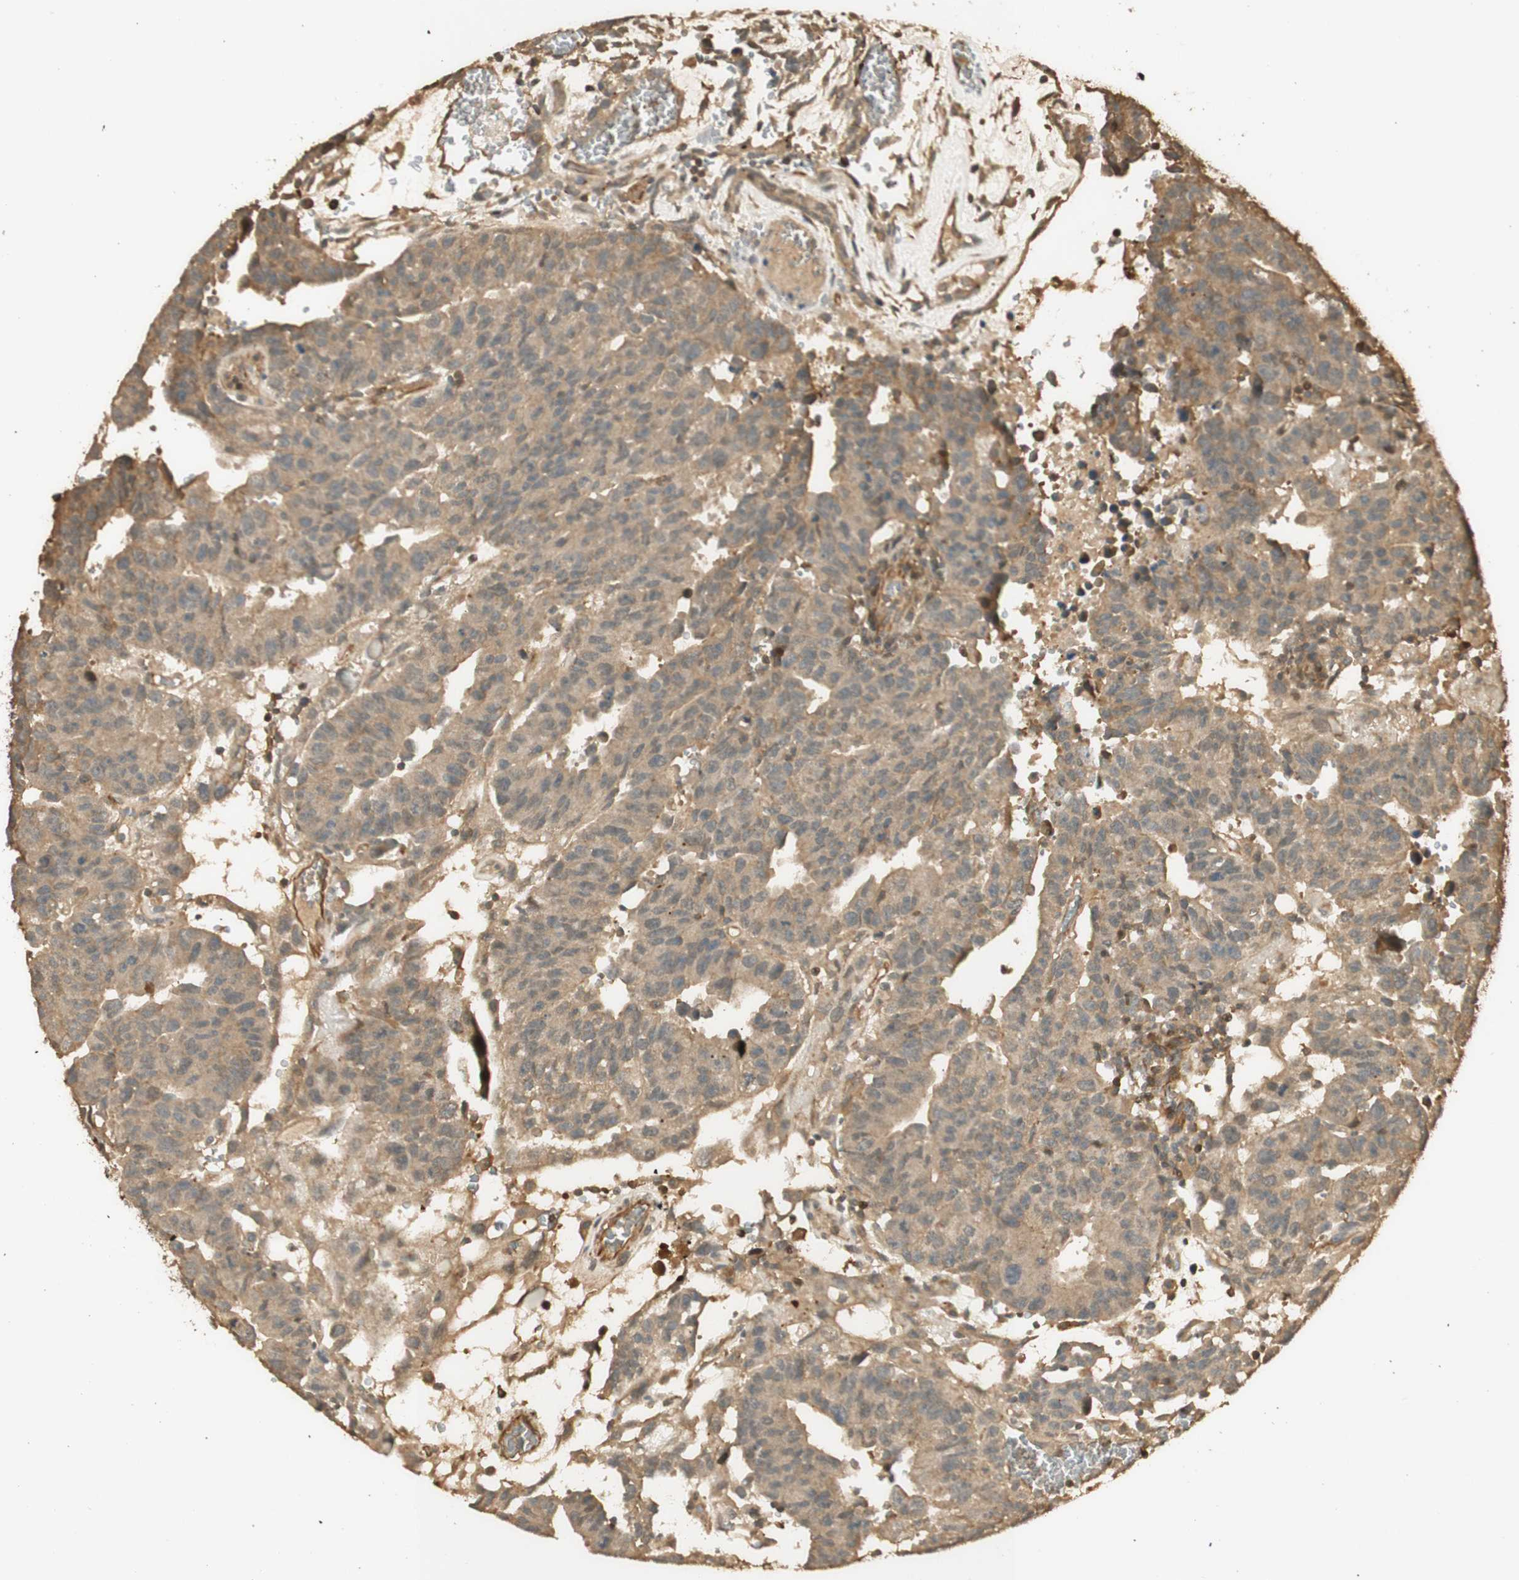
{"staining": {"intensity": "moderate", "quantity": ">75%", "location": "cytoplasmic/membranous"}, "tissue": "testis cancer", "cell_type": "Tumor cells", "image_type": "cancer", "snomed": [{"axis": "morphology", "description": "Seminoma, NOS"}, {"axis": "morphology", "description": "Carcinoma, Embryonal, NOS"}, {"axis": "topography", "description": "Testis"}], "caption": "DAB (3,3'-diaminobenzidine) immunohistochemical staining of human testis cancer demonstrates moderate cytoplasmic/membranous protein expression in about >75% of tumor cells. Immunohistochemistry (ihc) stains the protein in brown and the nuclei are stained blue.", "gene": "AGER", "patient": {"sex": "male", "age": 52}}